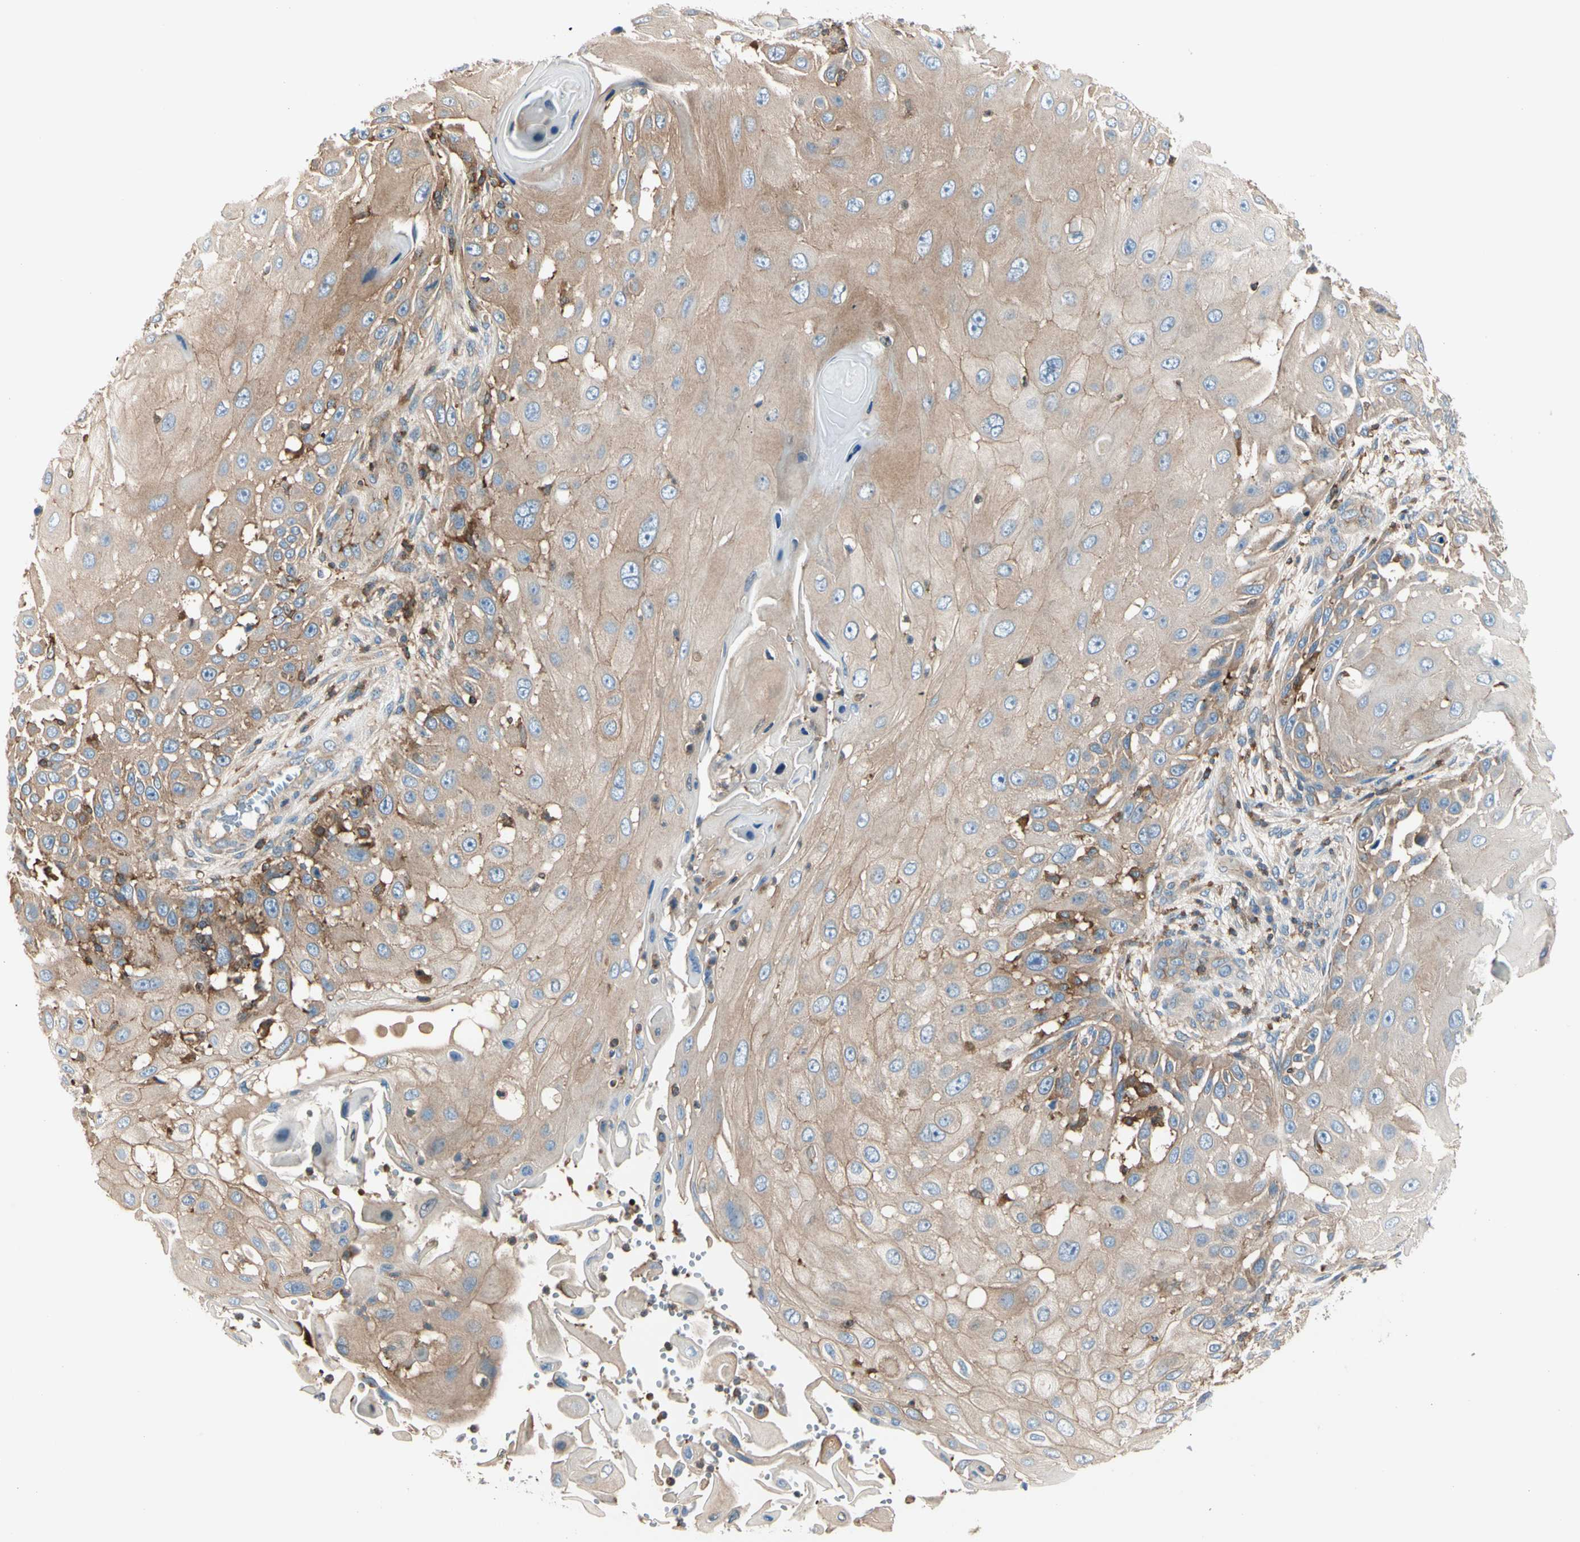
{"staining": {"intensity": "weak", "quantity": ">75%", "location": "cytoplasmic/membranous"}, "tissue": "skin cancer", "cell_type": "Tumor cells", "image_type": "cancer", "snomed": [{"axis": "morphology", "description": "Squamous cell carcinoma, NOS"}, {"axis": "topography", "description": "Skin"}], "caption": "Skin cancer (squamous cell carcinoma) stained with a protein marker shows weak staining in tumor cells.", "gene": "CAPZA2", "patient": {"sex": "female", "age": 44}}